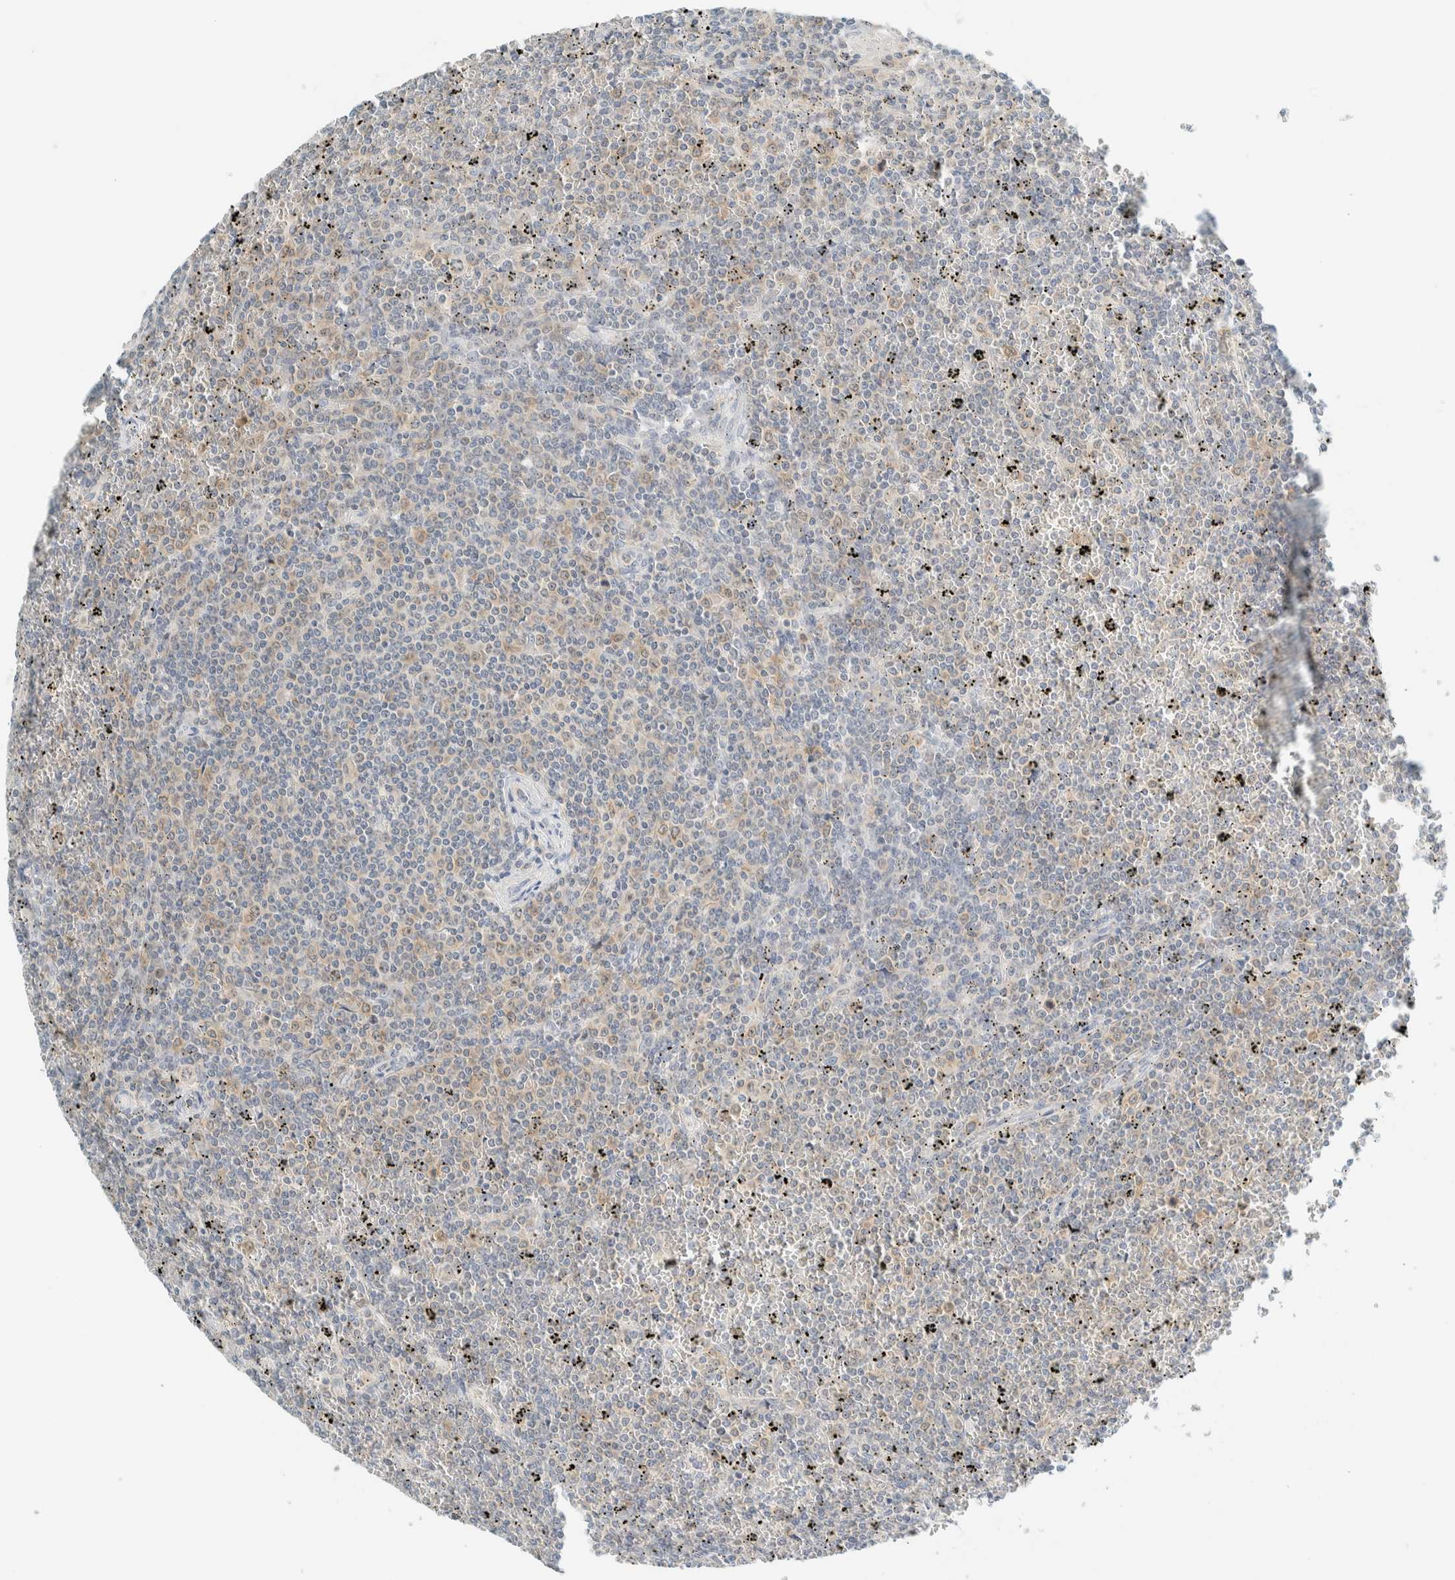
{"staining": {"intensity": "weak", "quantity": "<25%", "location": "cytoplasmic/membranous"}, "tissue": "lymphoma", "cell_type": "Tumor cells", "image_type": "cancer", "snomed": [{"axis": "morphology", "description": "Malignant lymphoma, non-Hodgkin's type, Low grade"}, {"axis": "topography", "description": "Spleen"}], "caption": "The histopathology image shows no staining of tumor cells in low-grade malignant lymphoma, non-Hodgkin's type.", "gene": "NDE1", "patient": {"sex": "female", "age": 19}}